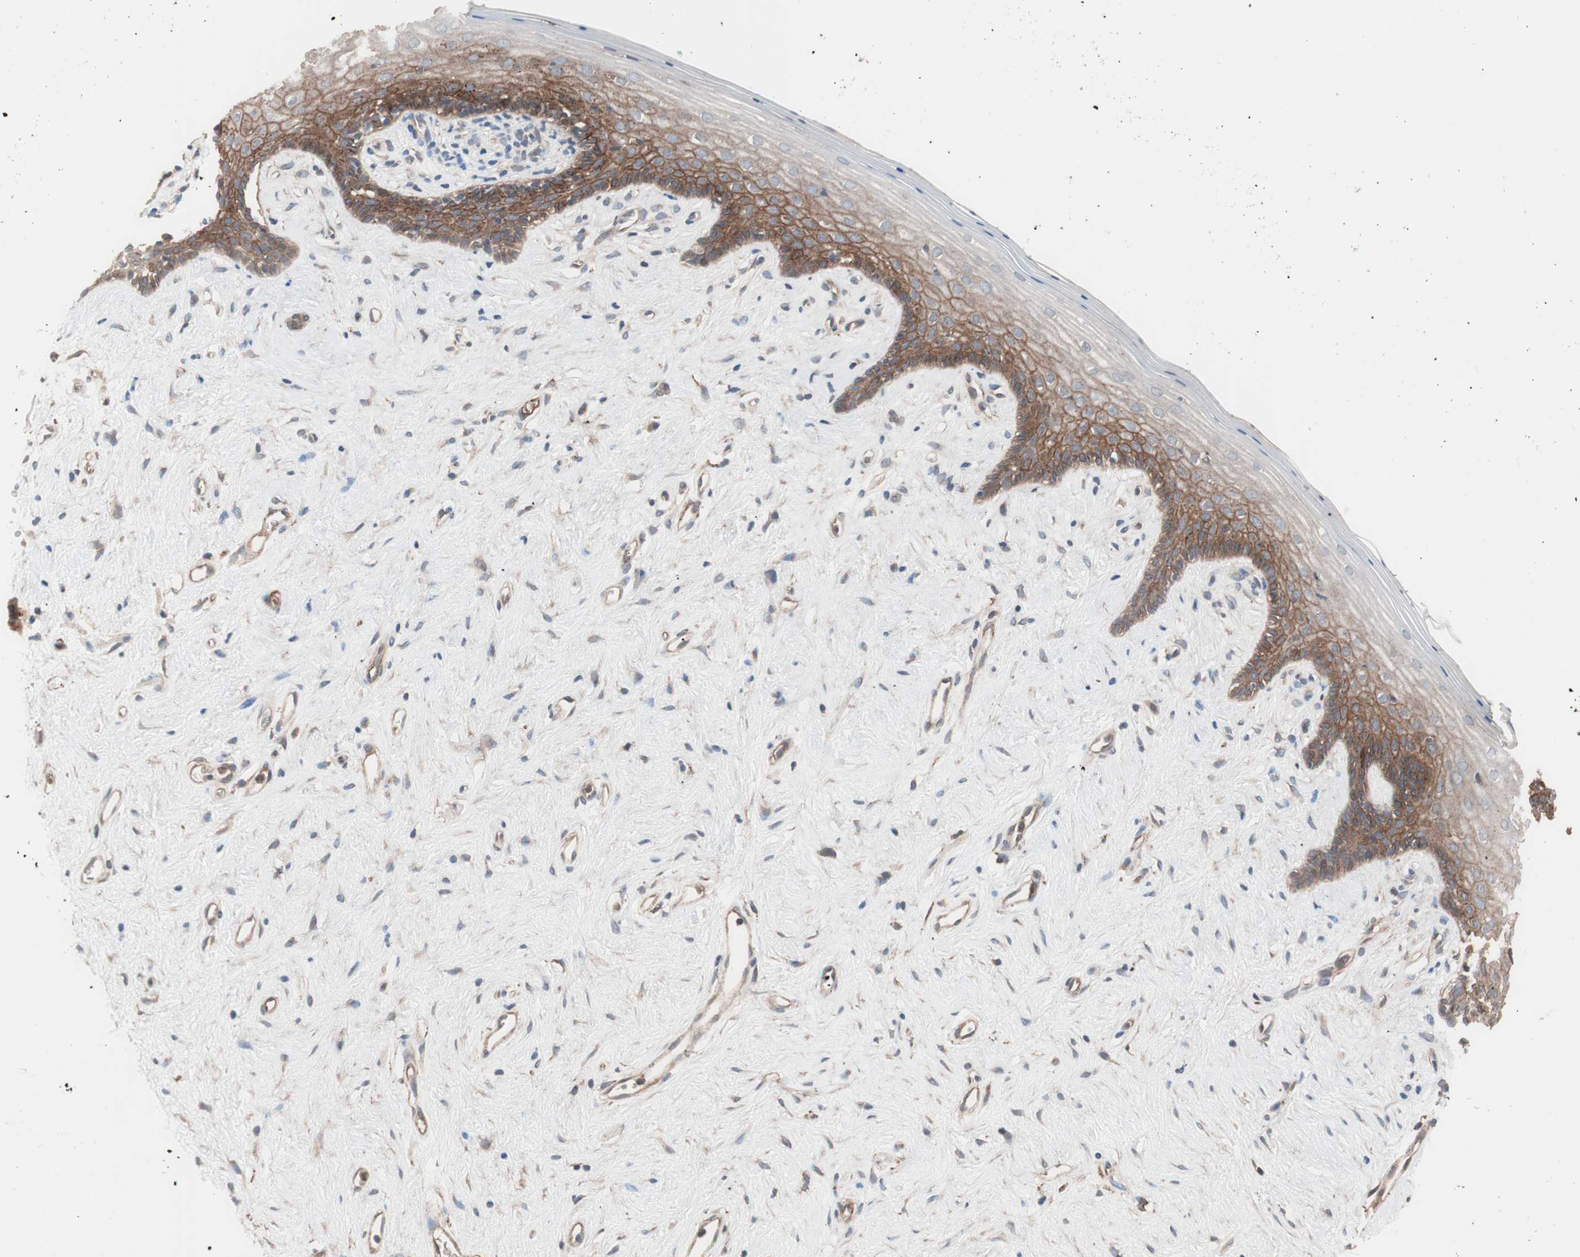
{"staining": {"intensity": "strong", "quantity": "25%-75%", "location": "cytoplasmic/membranous"}, "tissue": "vagina", "cell_type": "Squamous epithelial cells", "image_type": "normal", "snomed": [{"axis": "morphology", "description": "Normal tissue, NOS"}, {"axis": "topography", "description": "Vagina"}], "caption": "Protein positivity by immunohistochemistry displays strong cytoplasmic/membranous staining in approximately 25%-75% of squamous epithelial cells in unremarkable vagina.", "gene": "SDC4", "patient": {"sex": "female", "age": 44}}